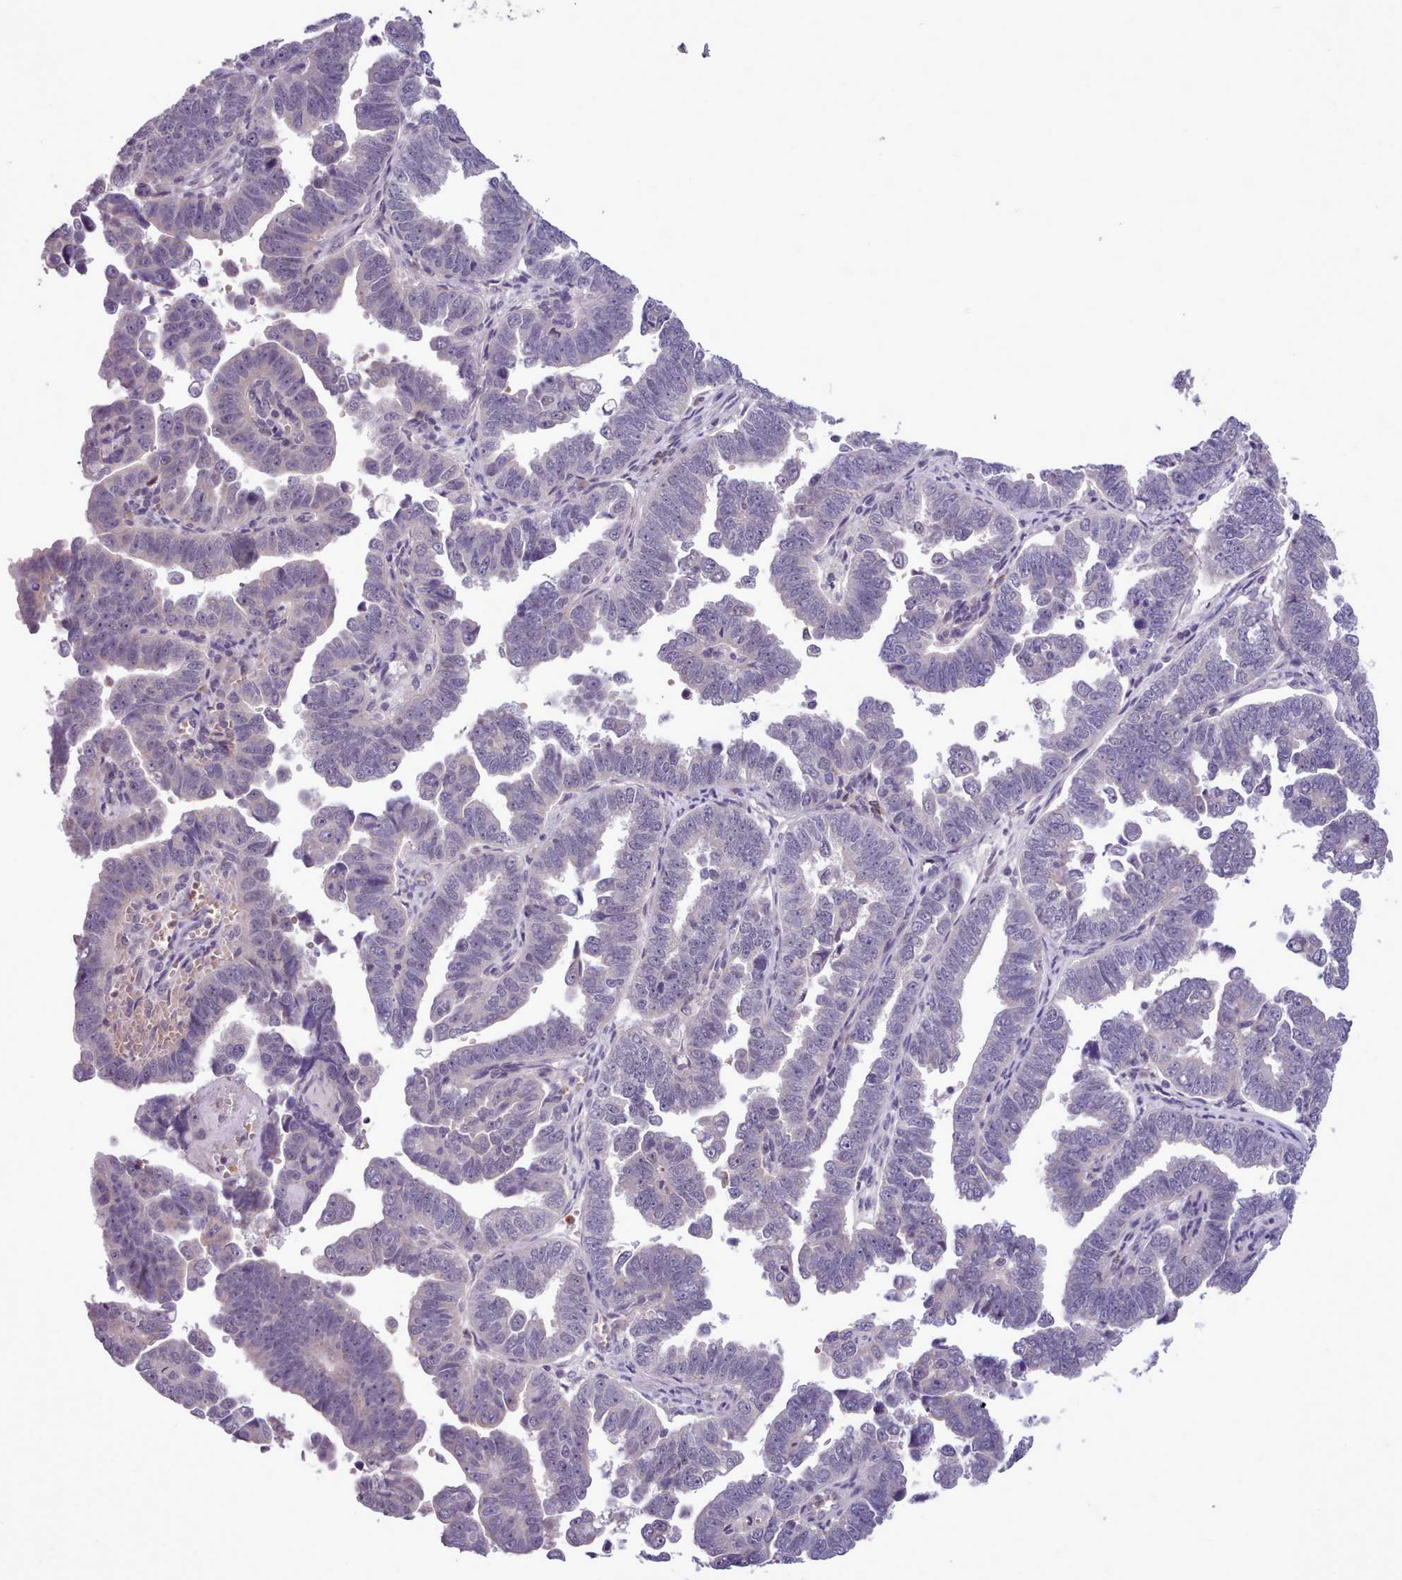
{"staining": {"intensity": "negative", "quantity": "none", "location": "none"}, "tissue": "endometrial cancer", "cell_type": "Tumor cells", "image_type": "cancer", "snomed": [{"axis": "morphology", "description": "Adenocarcinoma, NOS"}, {"axis": "topography", "description": "Endometrium"}], "caption": "Immunohistochemical staining of endometrial cancer displays no significant staining in tumor cells.", "gene": "KCTD16", "patient": {"sex": "female", "age": 75}}